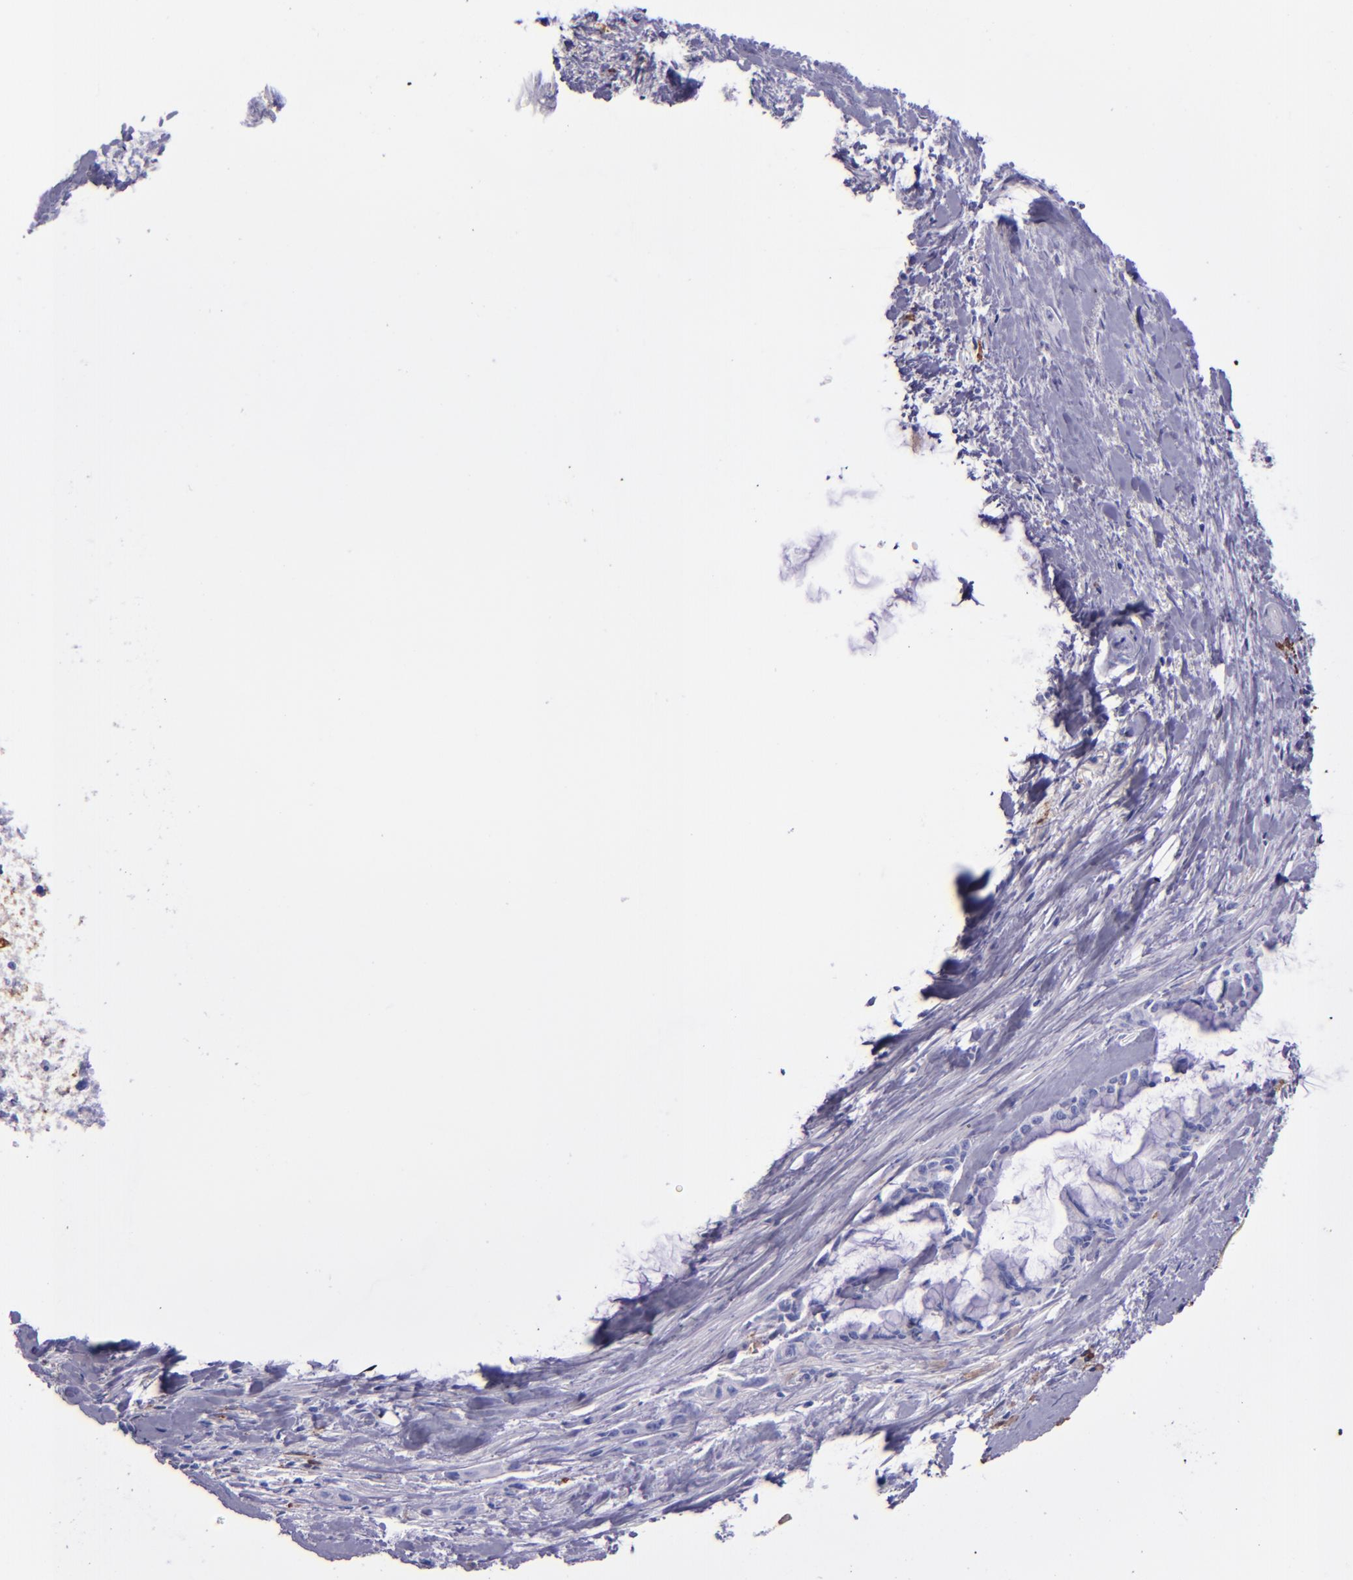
{"staining": {"intensity": "negative", "quantity": "none", "location": "none"}, "tissue": "pancreatic cancer", "cell_type": "Tumor cells", "image_type": "cancer", "snomed": [{"axis": "morphology", "description": "Adenocarcinoma, NOS"}, {"axis": "topography", "description": "Pancreas"}], "caption": "Micrograph shows no significant protein expression in tumor cells of pancreatic cancer. (DAB (3,3'-diaminobenzidine) IHC visualized using brightfield microscopy, high magnification).", "gene": "CD163", "patient": {"sex": "male", "age": 59}}